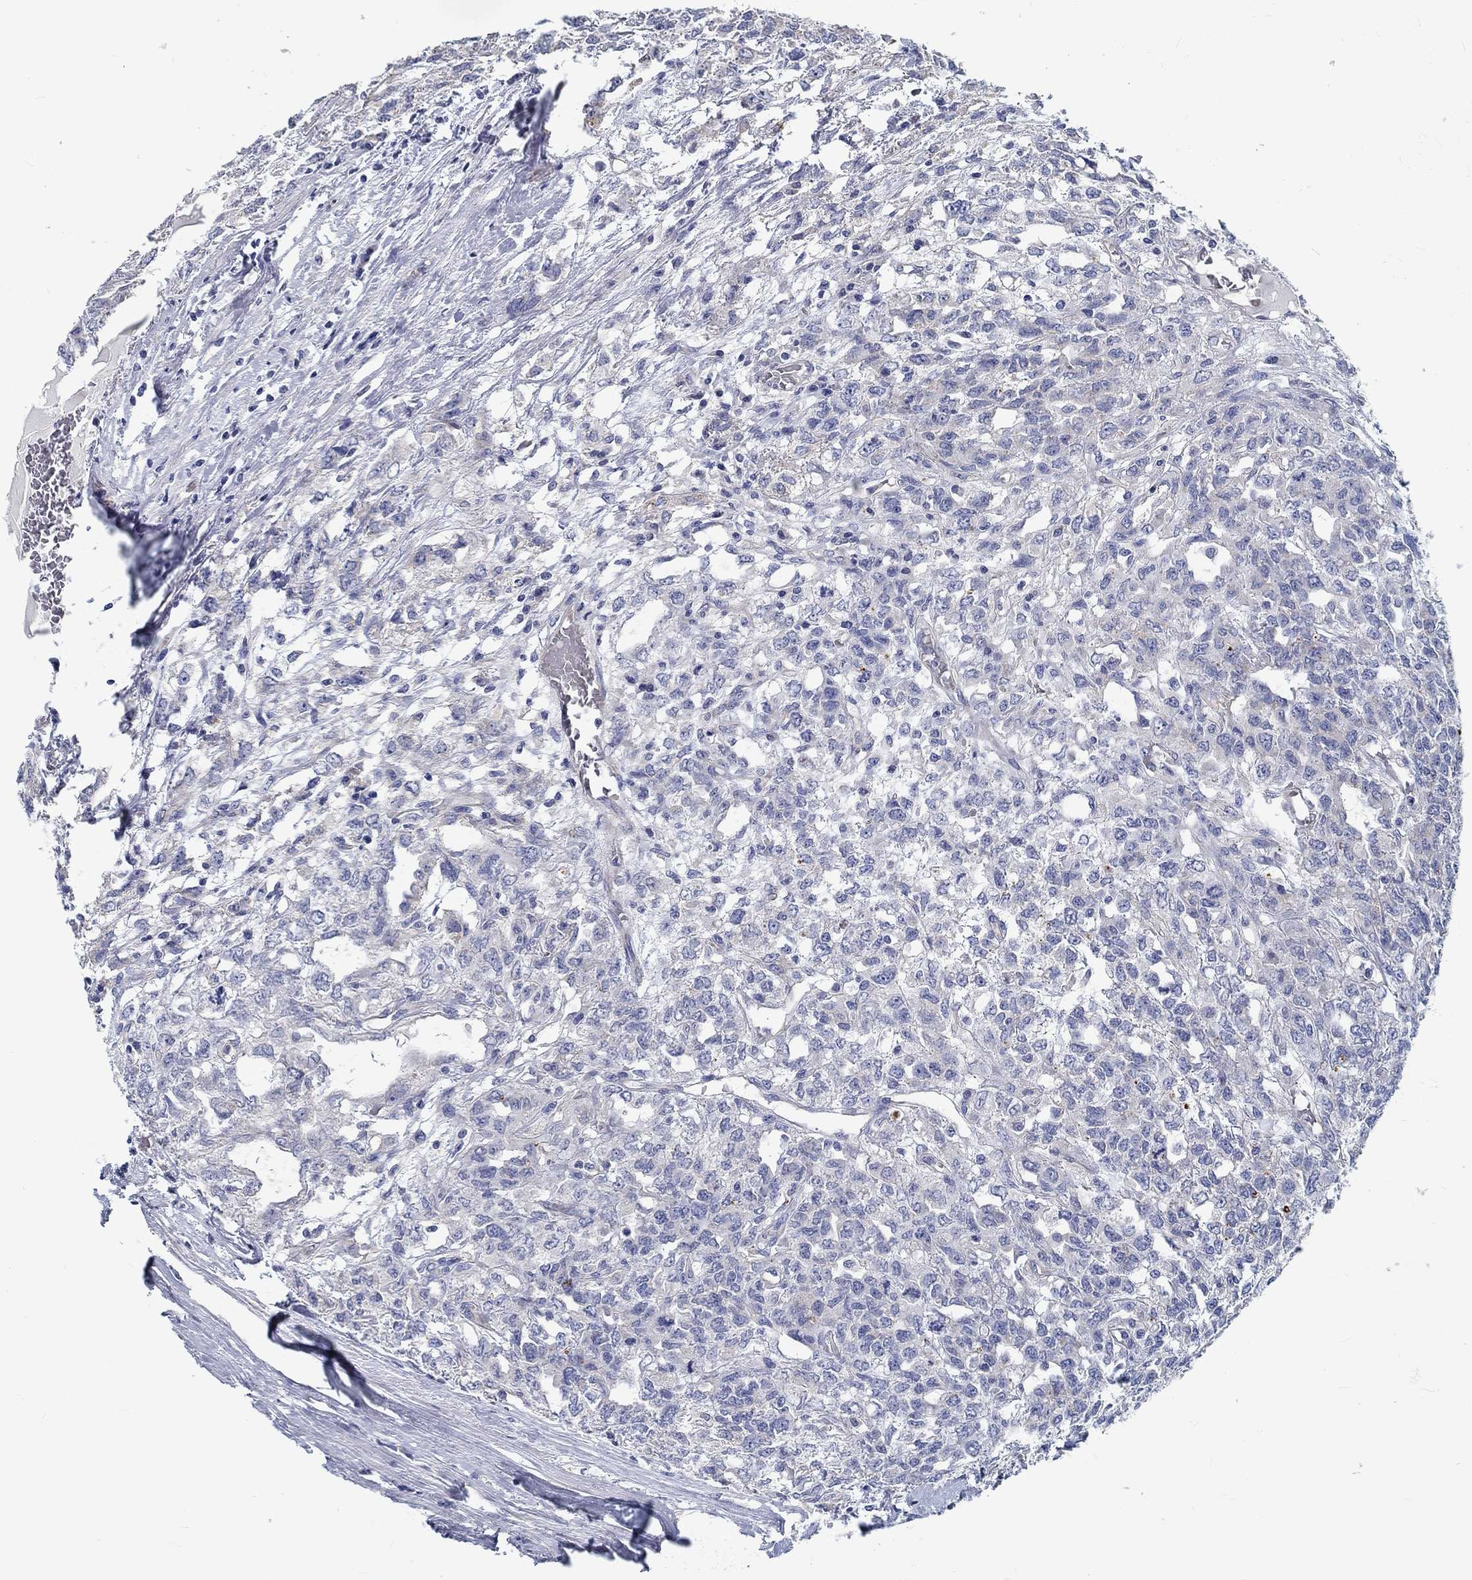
{"staining": {"intensity": "negative", "quantity": "none", "location": "none"}, "tissue": "testis cancer", "cell_type": "Tumor cells", "image_type": "cancer", "snomed": [{"axis": "morphology", "description": "Seminoma, NOS"}, {"axis": "topography", "description": "Testis"}], "caption": "There is no significant expression in tumor cells of seminoma (testis).", "gene": "MYBPC1", "patient": {"sex": "male", "age": 52}}